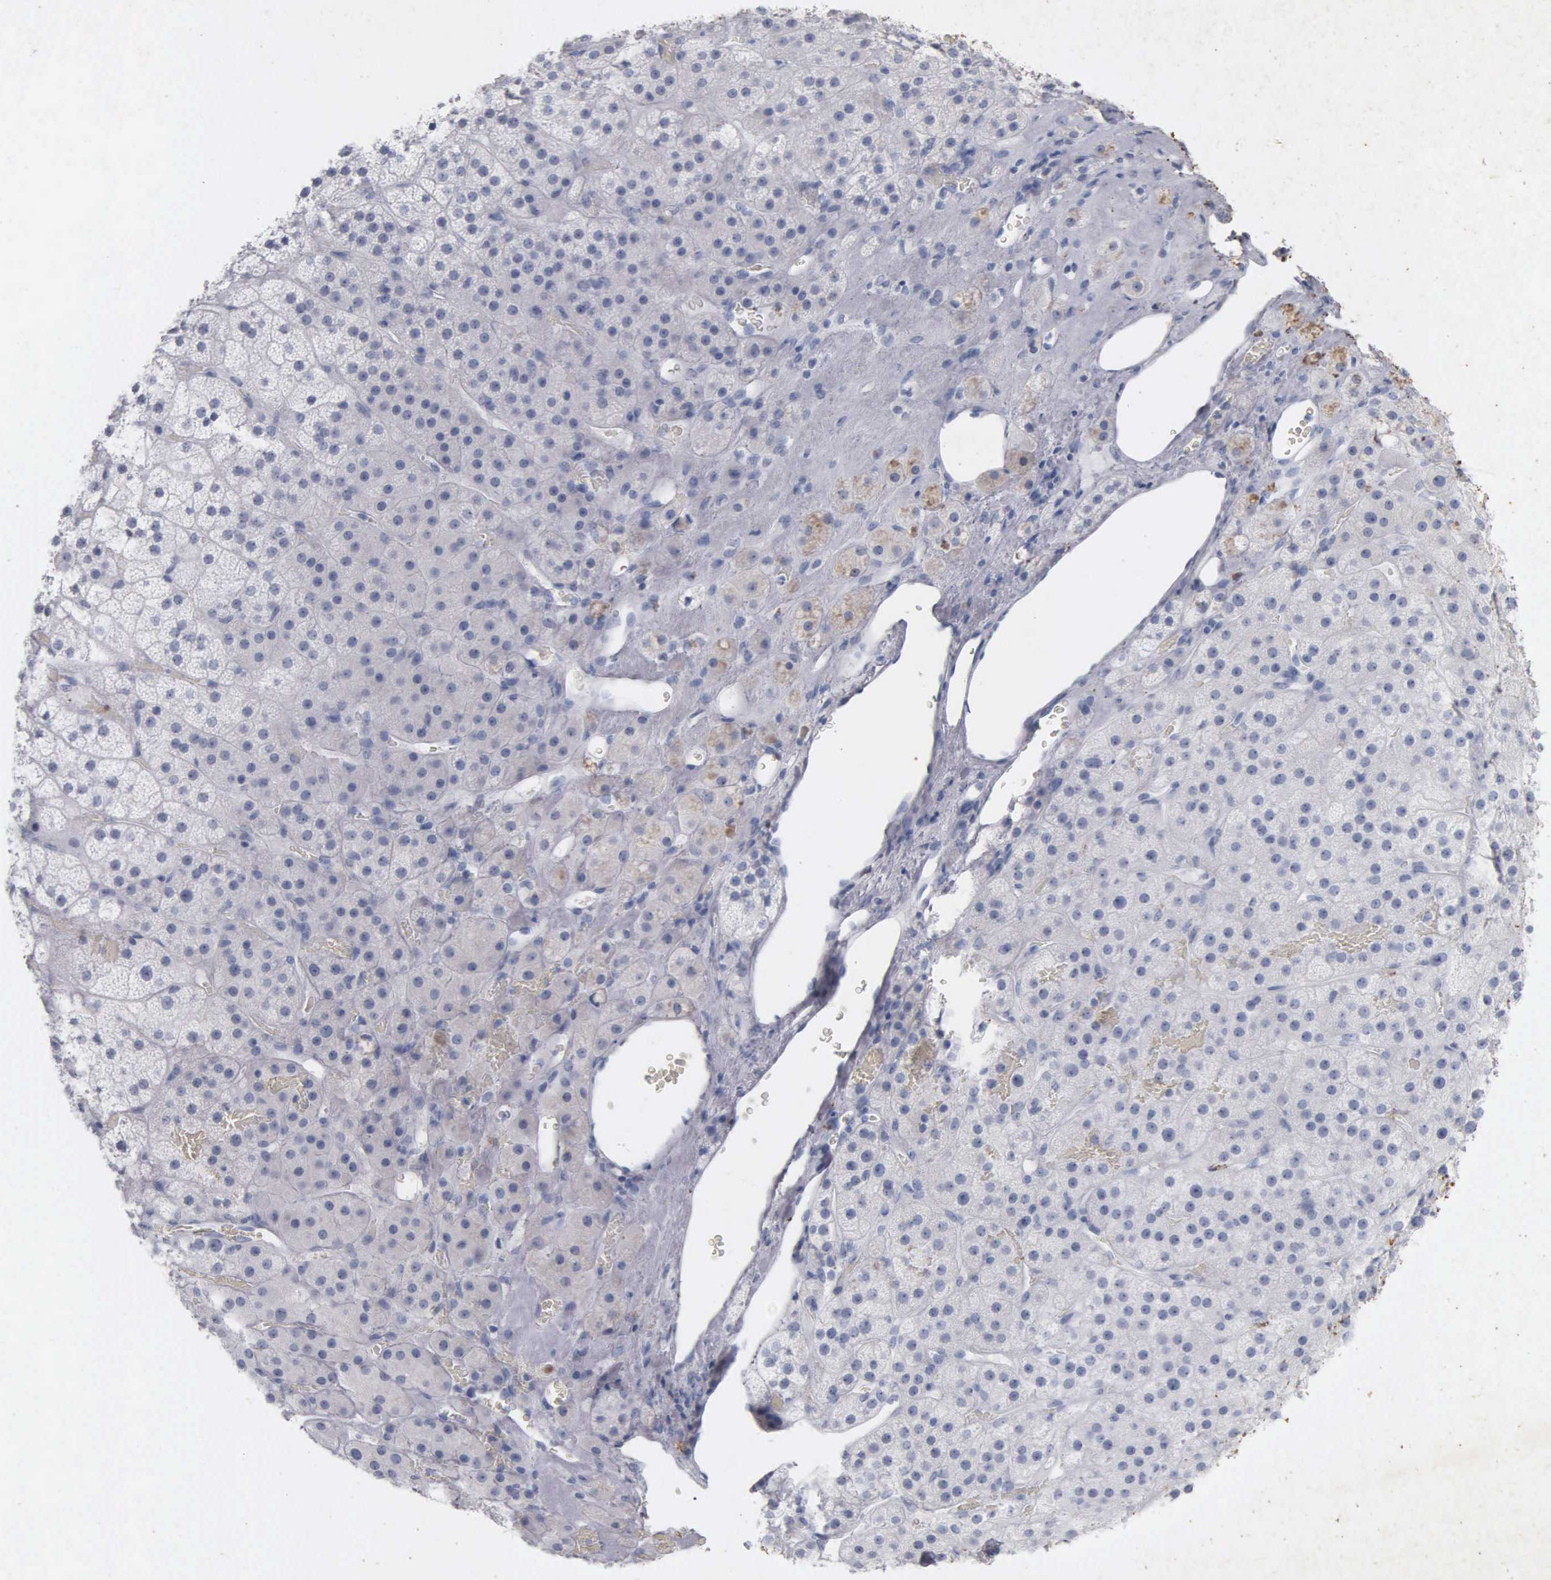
{"staining": {"intensity": "negative", "quantity": "none", "location": "none"}, "tissue": "adrenal gland", "cell_type": "Glandular cells", "image_type": "normal", "snomed": [{"axis": "morphology", "description": "Normal tissue, NOS"}, {"axis": "topography", "description": "Adrenal gland"}], "caption": "Image shows no significant protein expression in glandular cells of benign adrenal gland.", "gene": "DES", "patient": {"sex": "male", "age": 57}}